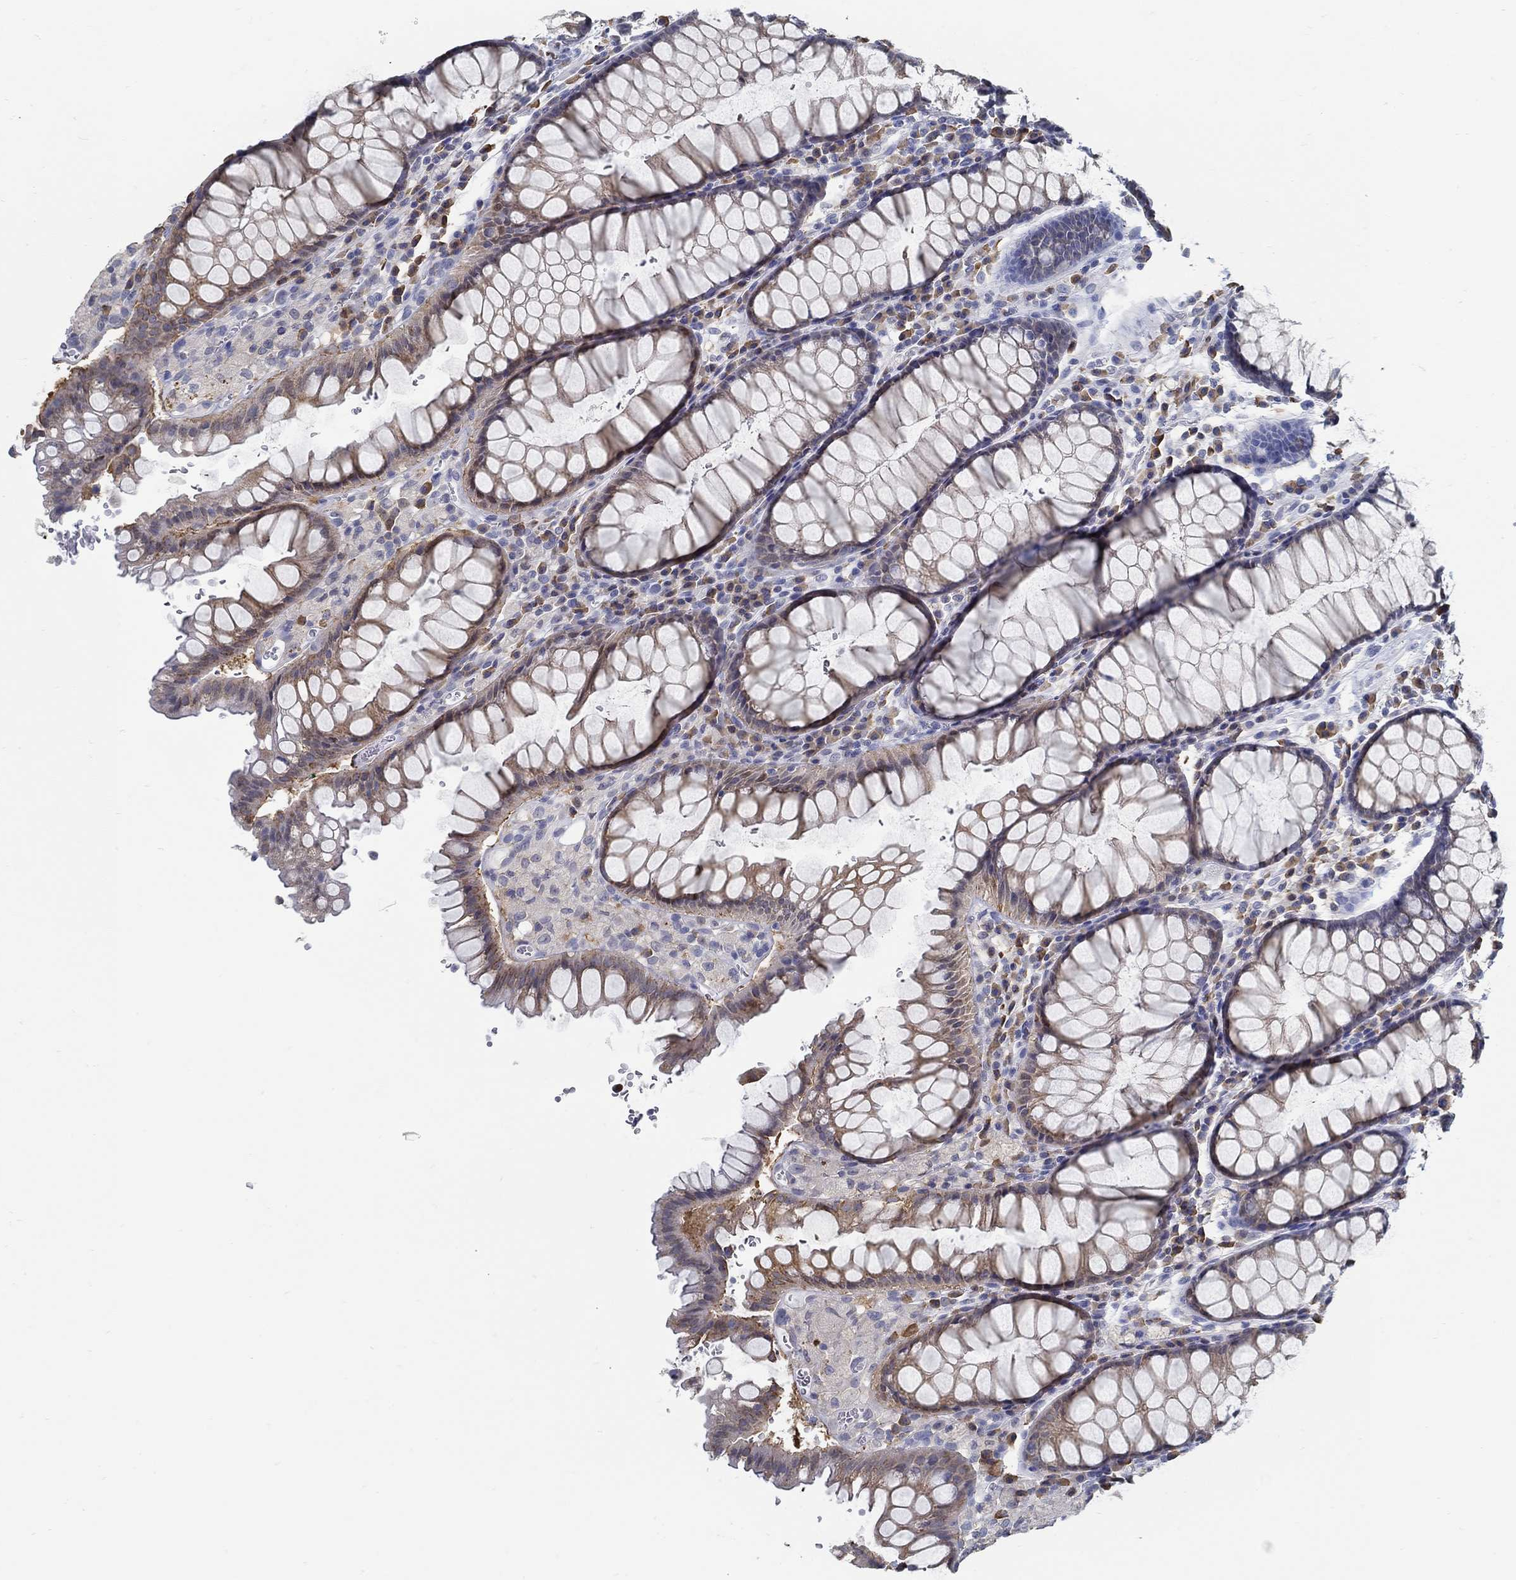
{"staining": {"intensity": "moderate", "quantity": "25%-75%", "location": "cytoplasmic/membranous"}, "tissue": "rectum", "cell_type": "Glandular cells", "image_type": "normal", "snomed": [{"axis": "morphology", "description": "Normal tissue, NOS"}, {"axis": "topography", "description": "Rectum"}], "caption": "This is a histology image of immunohistochemistry staining of normal rectum, which shows moderate positivity in the cytoplasmic/membranous of glandular cells.", "gene": "PCDH11X", "patient": {"sex": "female", "age": 68}}